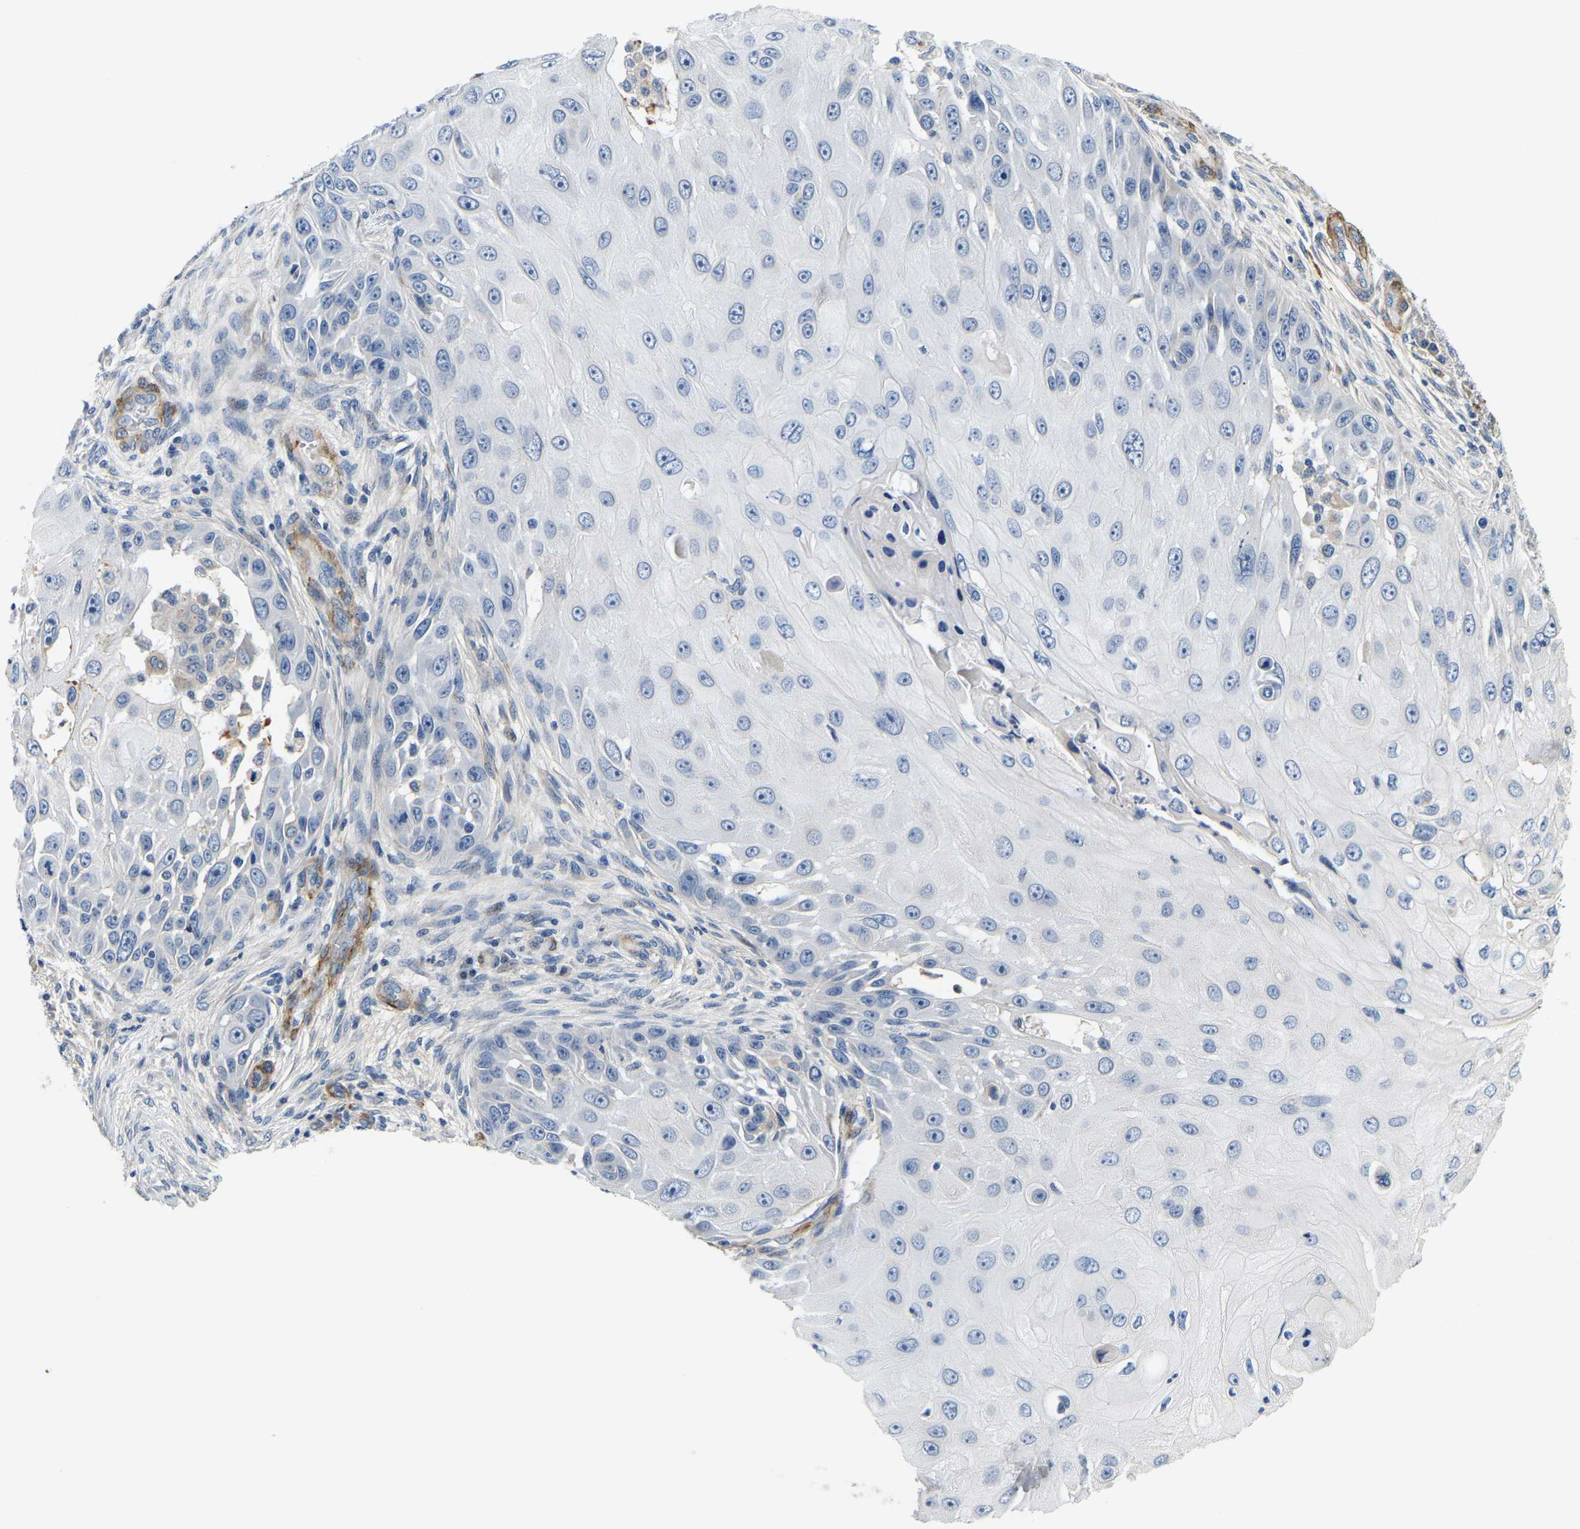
{"staining": {"intensity": "negative", "quantity": "none", "location": "none"}, "tissue": "skin cancer", "cell_type": "Tumor cells", "image_type": "cancer", "snomed": [{"axis": "morphology", "description": "Squamous cell carcinoma, NOS"}, {"axis": "topography", "description": "Skin"}], "caption": "Protein analysis of skin cancer shows no significant staining in tumor cells.", "gene": "LIAS", "patient": {"sex": "female", "age": 44}}